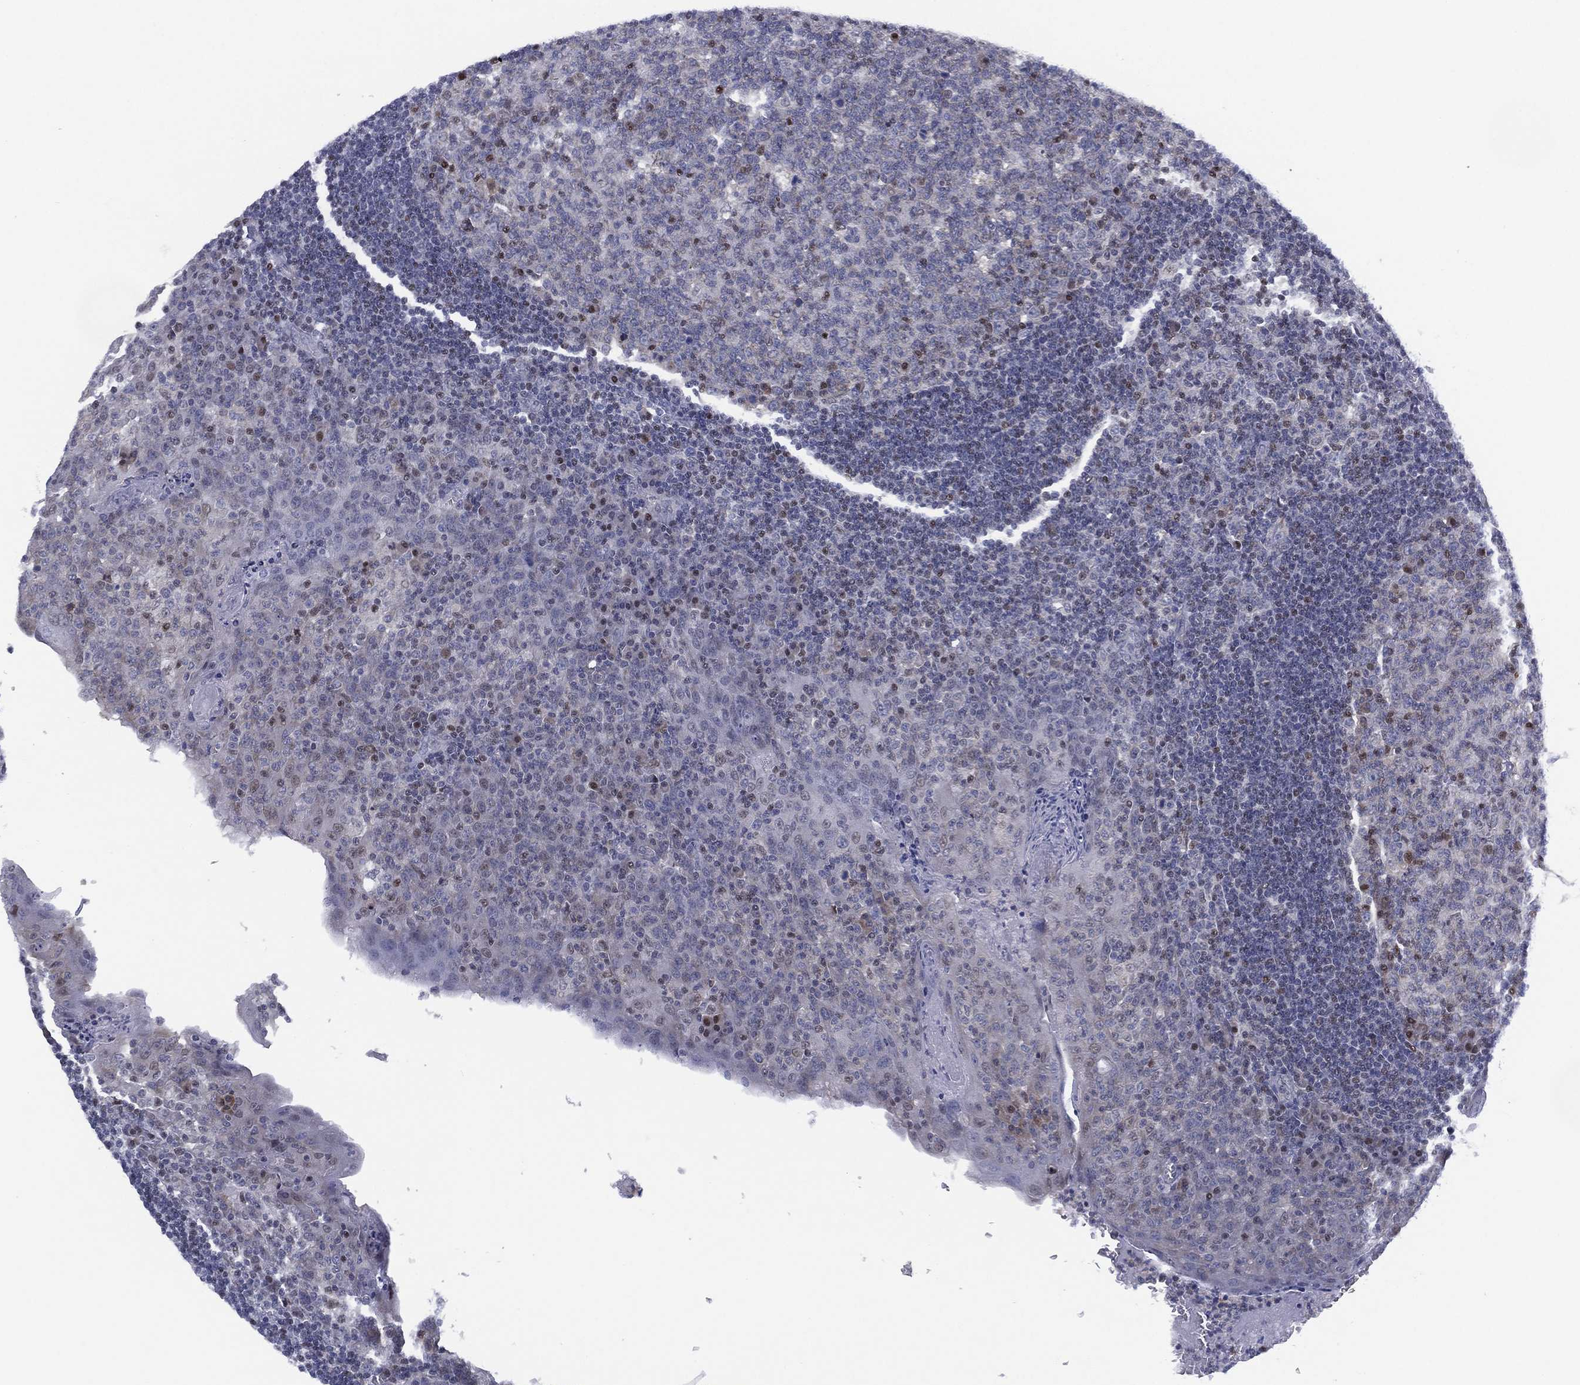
{"staining": {"intensity": "moderate", "quantity": "<25%", "location": "nuclear"}, "tissue": "tonsil", "cell_type": "Germinal center cells", "image_type": "normal", "snomed": [{"axis": "morphology", "description": "Normal tissue, NOS"}, {"axis": "topography", "description": "Tonsil"}], "caption": "Normal tonsil exhibits moderate nuclear positivity in about <25% of germinal center cells (IHC, brightfield microscopy, high magnification)..", "gene": "SLC4A4", "patient": {"sex": "female", "age": 13}}